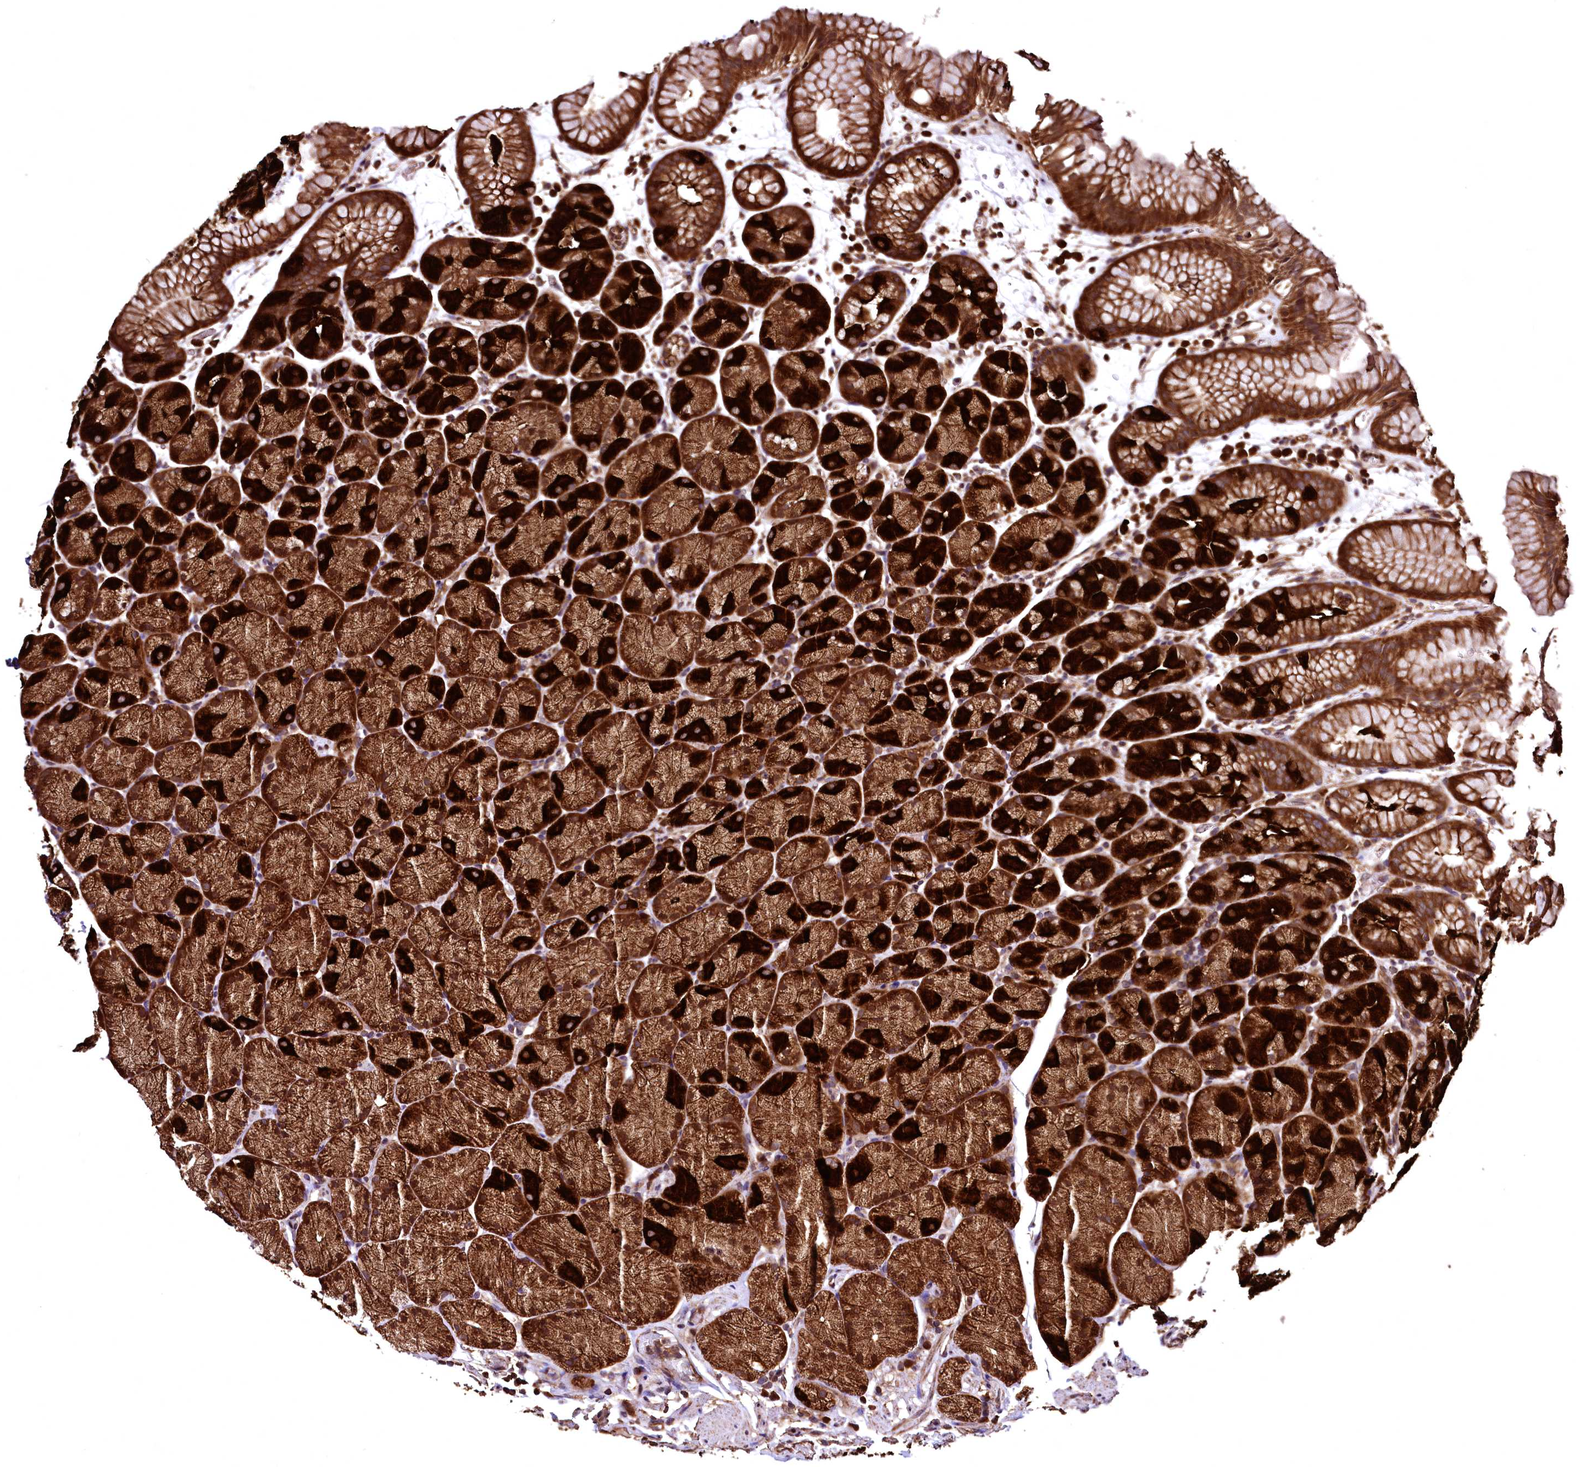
{"staining": {"intensity": "strong", "quantity": ">75%", "location": "cytoplasmic/membranous"}, "tissue": "stomach", "cell_type": "Glandular cells", "image_type": "normal", "snomed": [{"axis": "morphology", "description": "Normal tissue, NOS"}, {"axis": "topography", "description": "Stomach, upper"}, {"axis": "topography", "description": "Stomach, lower"}], "caption": "Immunohistochemistry (DAB (3,3'-diaminobenzidine)) staining of normal stomach shows strong cytoplasmic/membranous protein positivity in about >75% of glandular cells.", "gene": "LRSAM1", "patient": {"sex": "male", "age": 67}}